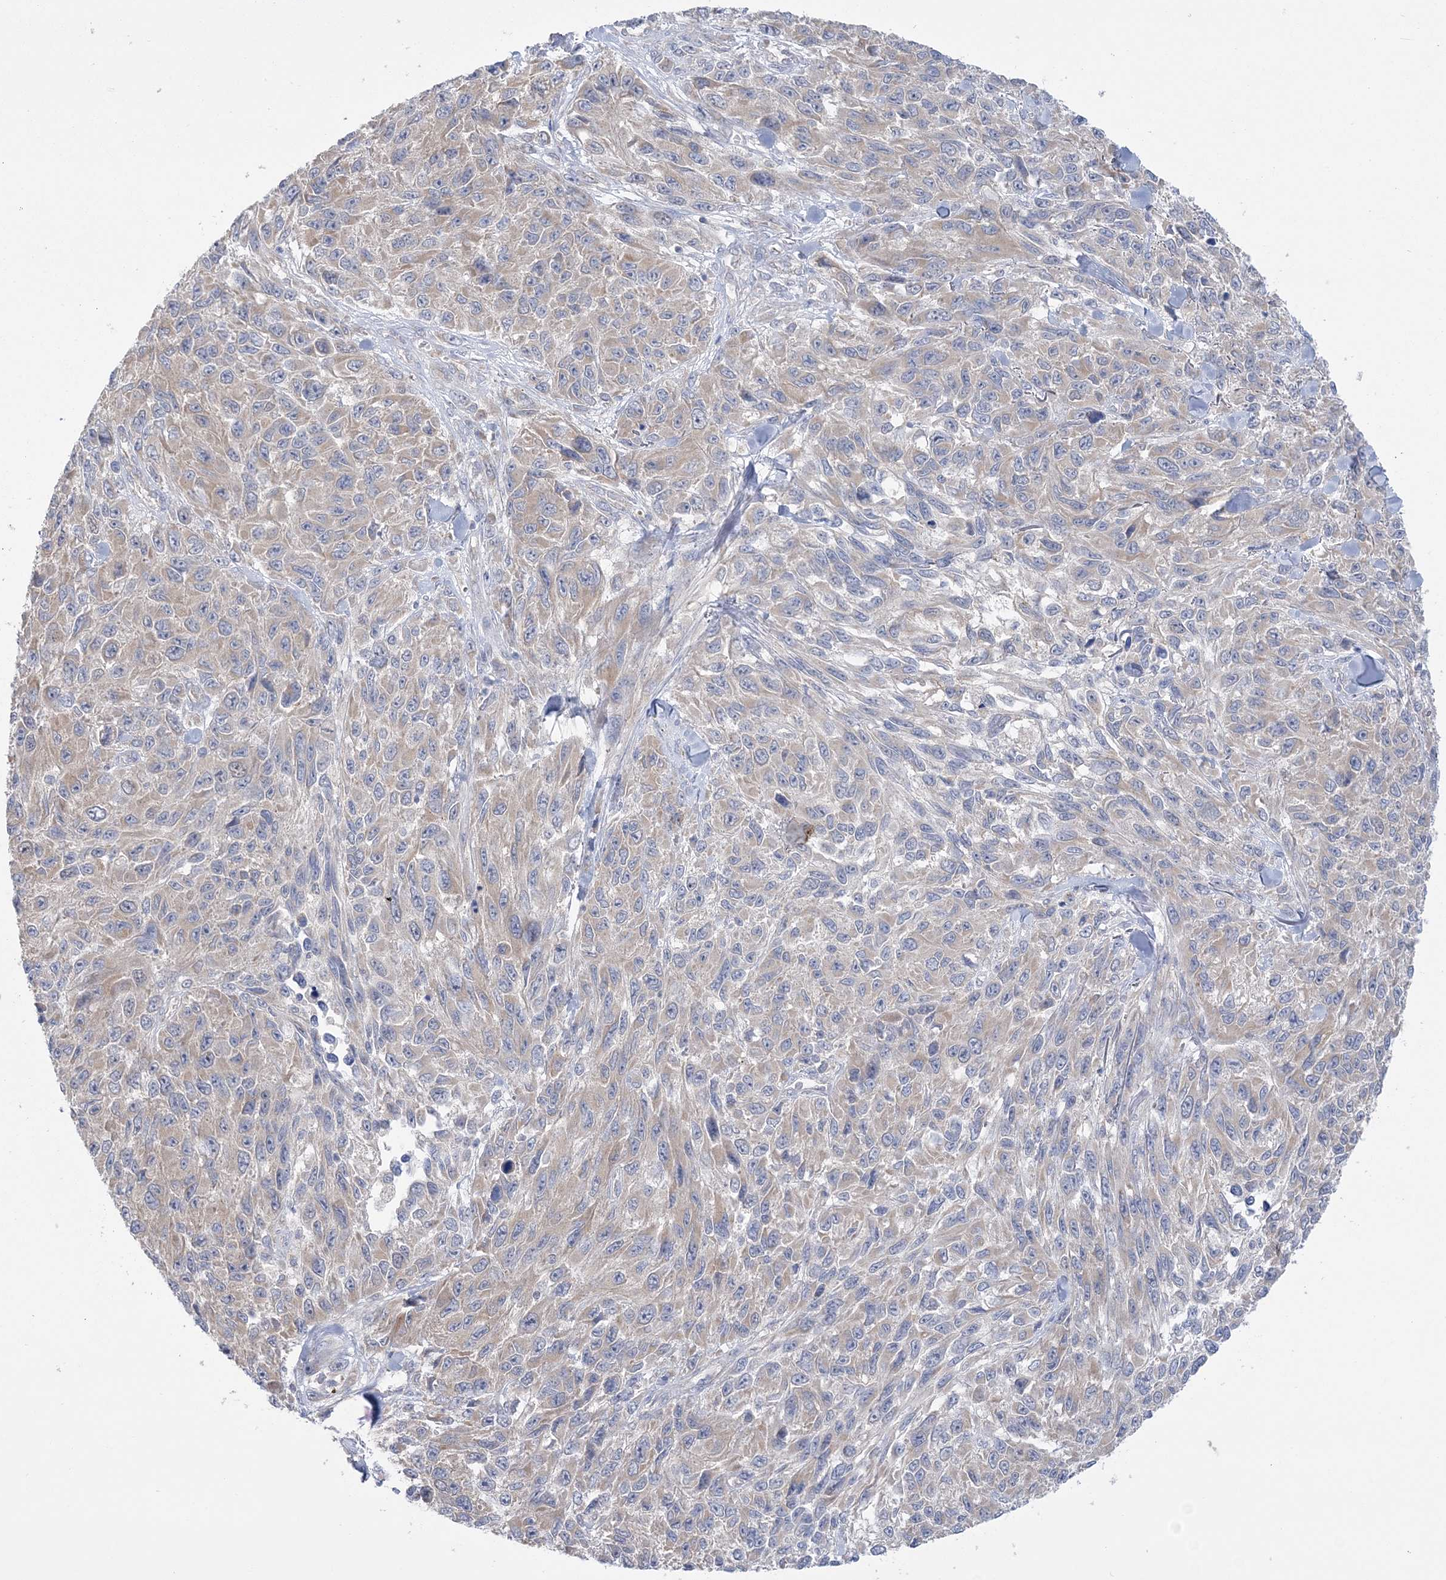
{"staining": {"intensity": "weak", "quantity": "<25%", "location": "cytoplasmic/membranous"}, "tissue": "melanoma", "cell_type": "Tumor cells", "image_type": "cancer", "snomed": [{"axis": "morphology", "description": "Malignant melanoma, NOS"}, {"axis": "topography", "description": "Skin"}], "caption": "Tumor cells show no significant protein expression in melanoma. The staining is performed using DAB (3,3'-diaminobenzidine) brown chromogen with nuclei counter-stained in using hematoxylin.", "gene": "MMADHC", "patient": {"sex": "female", "age": 96}}